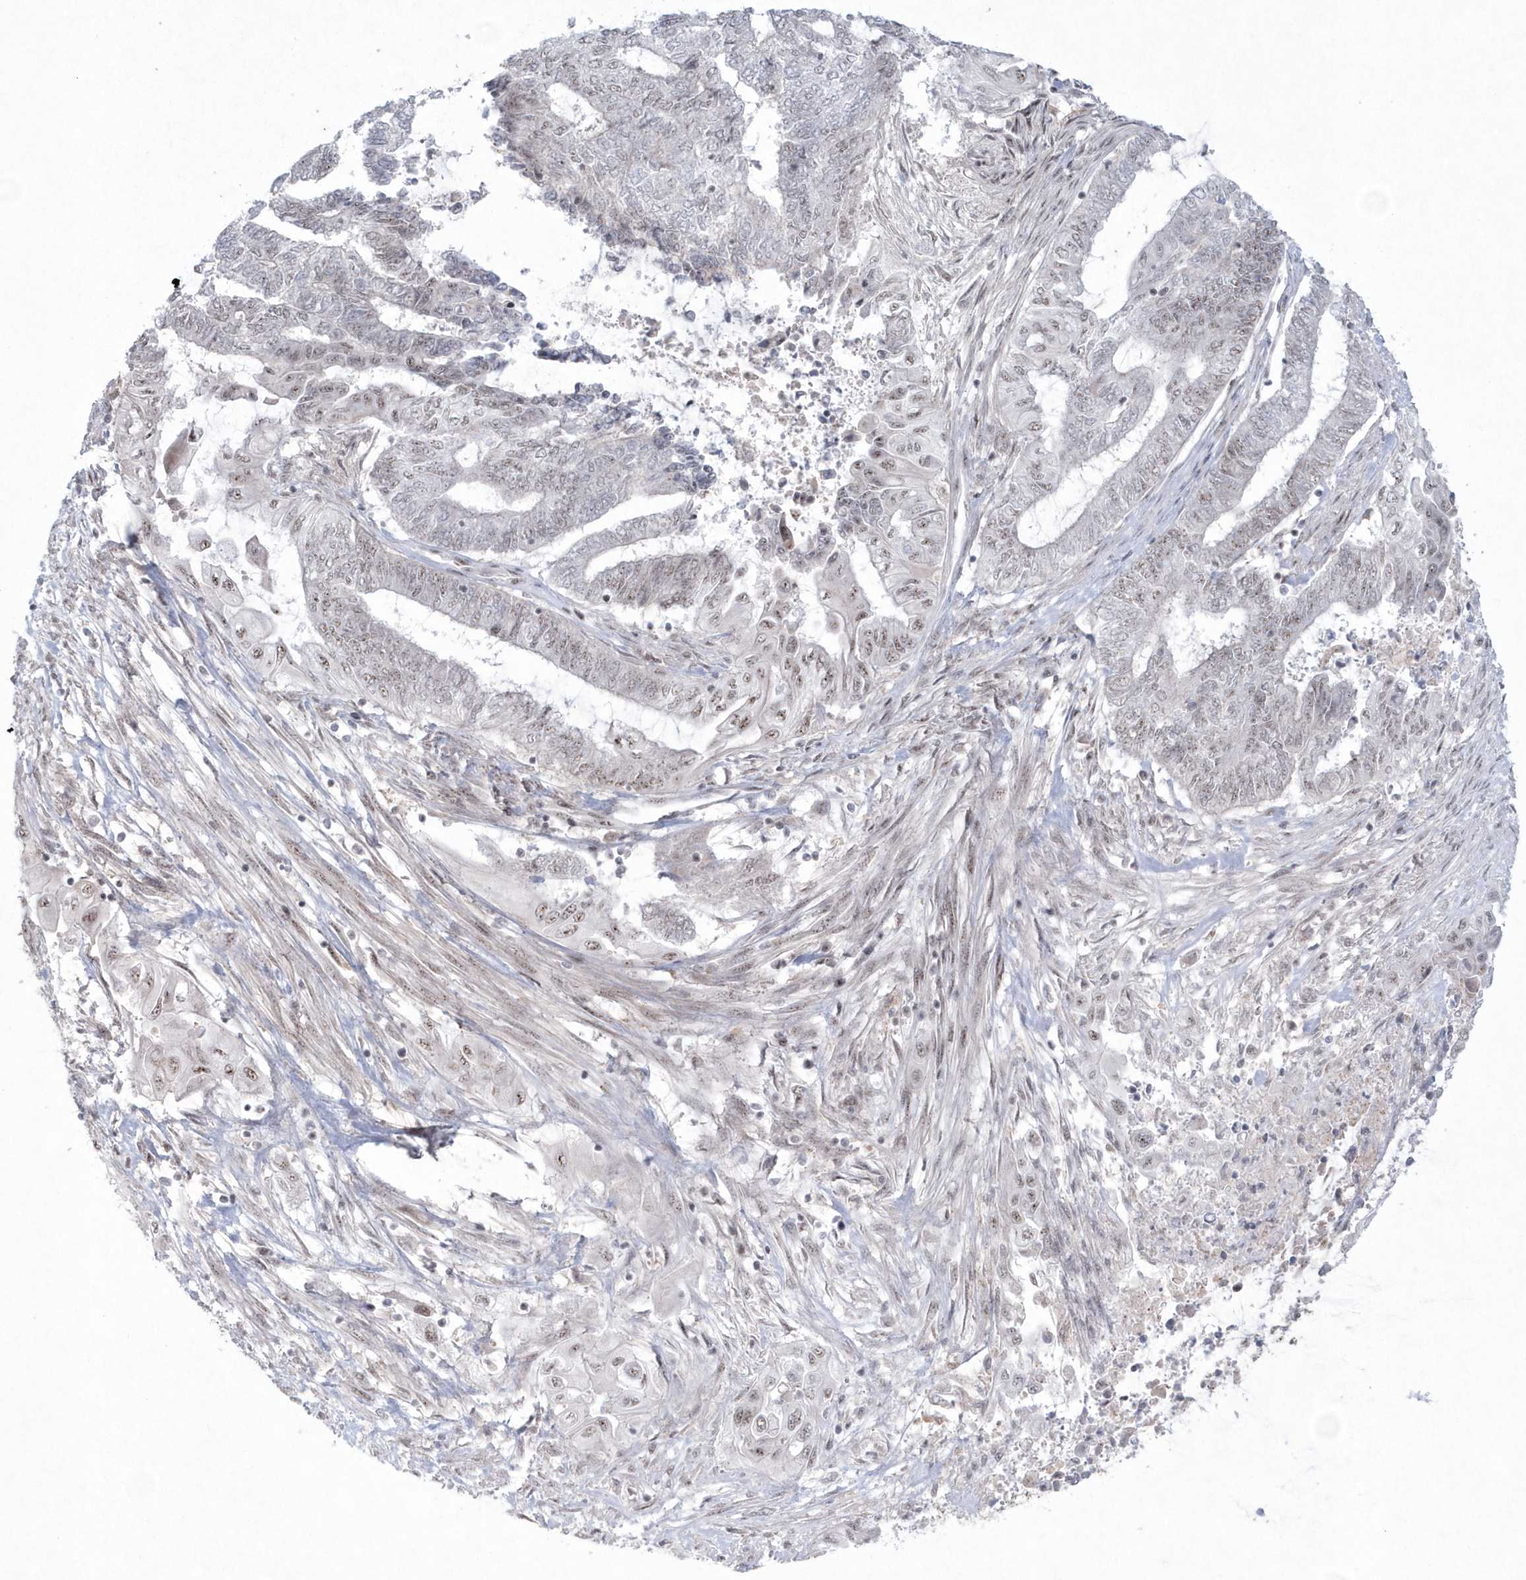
{"staining": {"intensity": "weak", "quantity": "25%-75%", "location": "nuclear"}, "tissue": "endometrial cancer", "cell_type": "Tumor cells", "image_type": "cancer", "snomed": [{"axis": "morphology", "description": "Adenocarcinoma, NOS"}, {"axis": "topography", "description": "Uterus"}, {"axis": "topography", "description": "Endometrium"}], "caption": "Endometrial cancer tissue reveals weak nuclear expression in about 25%-75% of tumor cells, visualized by immunohistochemistry.", "gene": "KDM6B", "patient": {"sex": "female", "age": 70}}